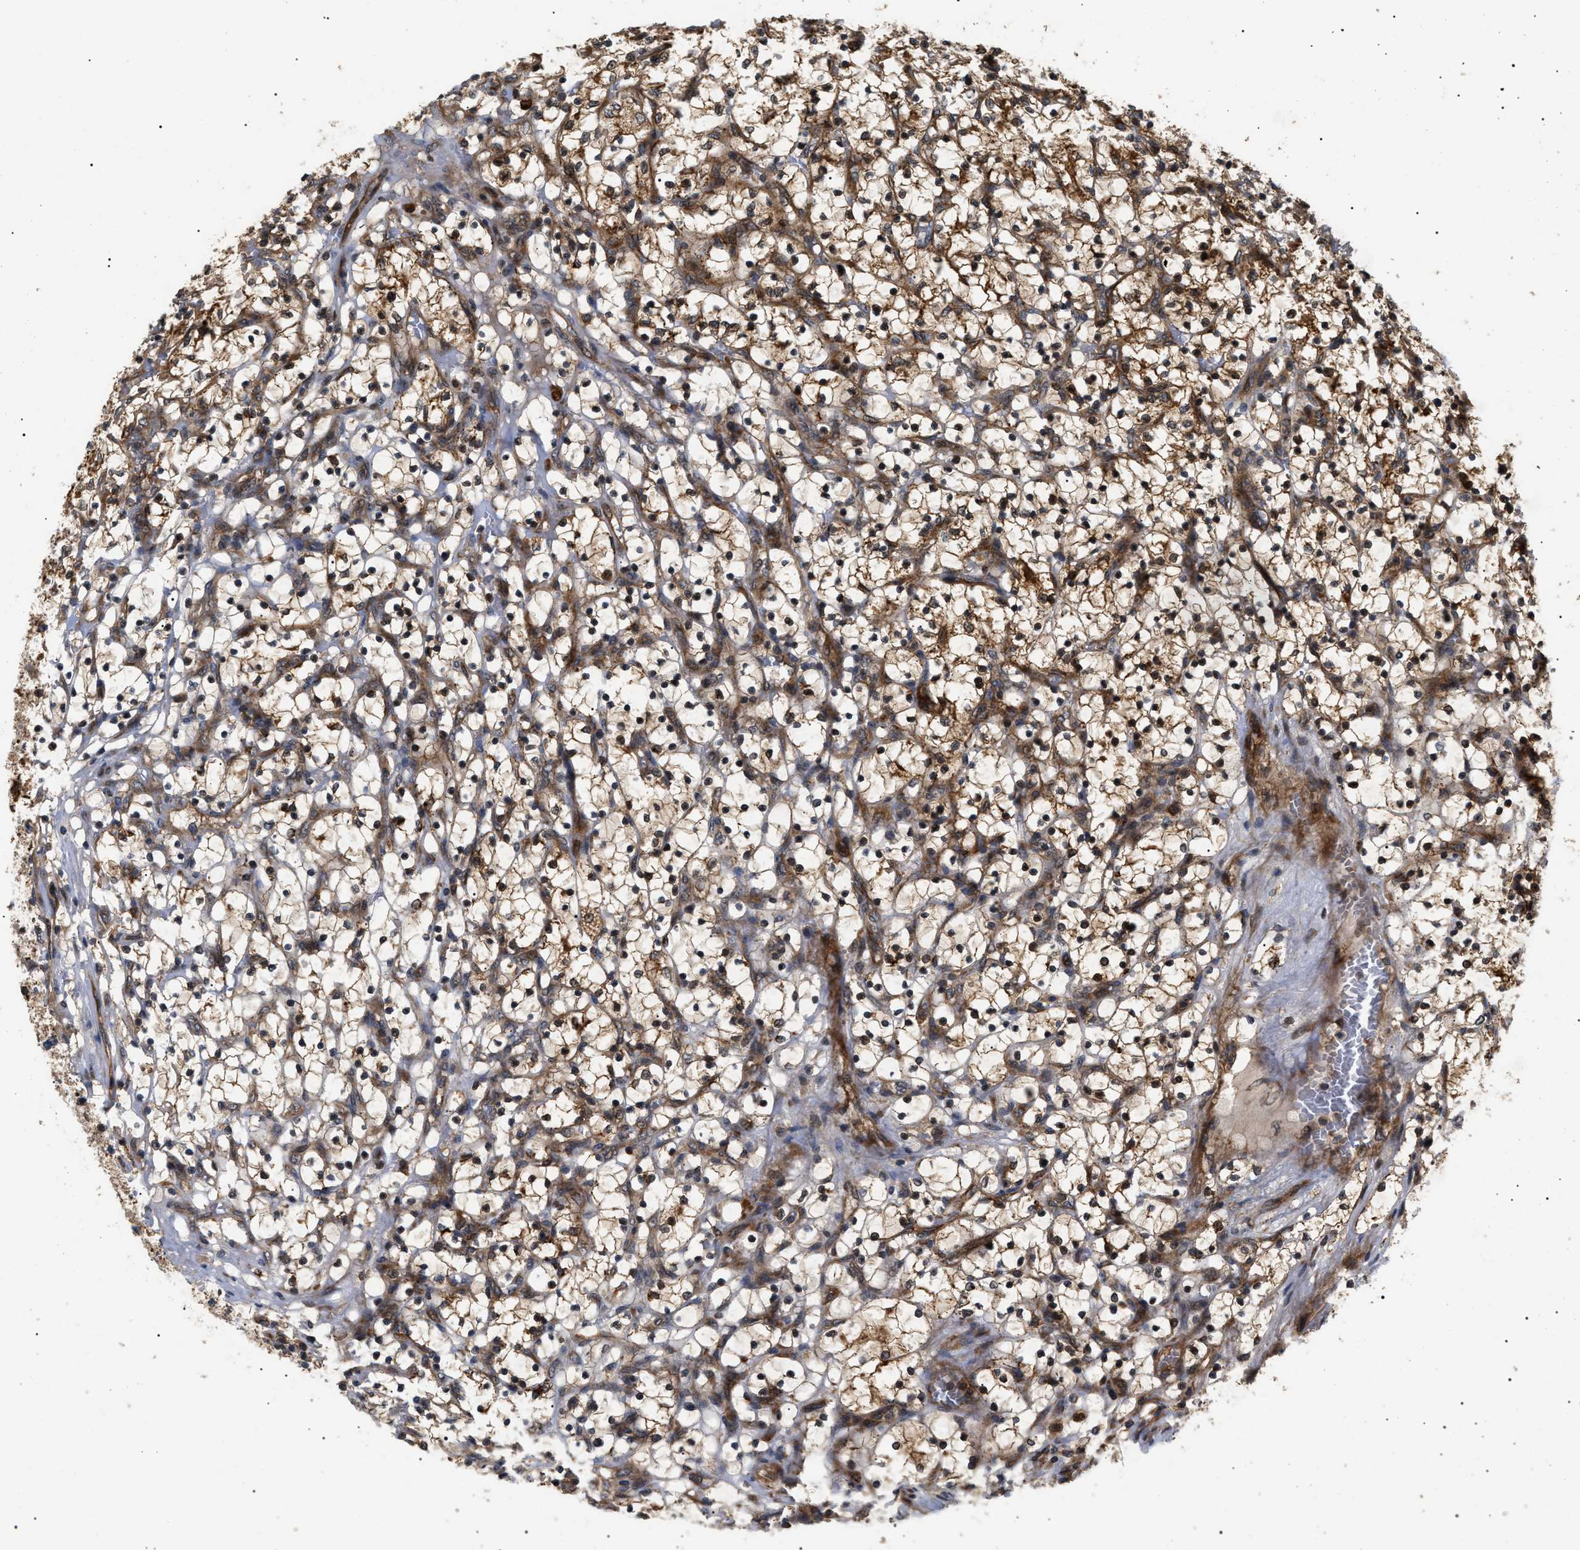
{"staining": {"intensity": "moderate", "quantity": ">75%", "location": "cytoplasmic/membranous,nuclear"}, "tissue": "renal cancer", "cell_type": "Tumor cells", "image_type": "cancer", "snomed": [{"axis": "morphology", "description": "Adenocarcinoma, NOS"}, {"axis": "topography", "description": "Kidney"}], "caption": "Tumor cells display moderate cytoplasmic/membranous and nuclear staining in approximately >75% of cells in renal adenocarcinoma.", "gene": "ASTL", "patient": {"sex": "female", "age": 69}}